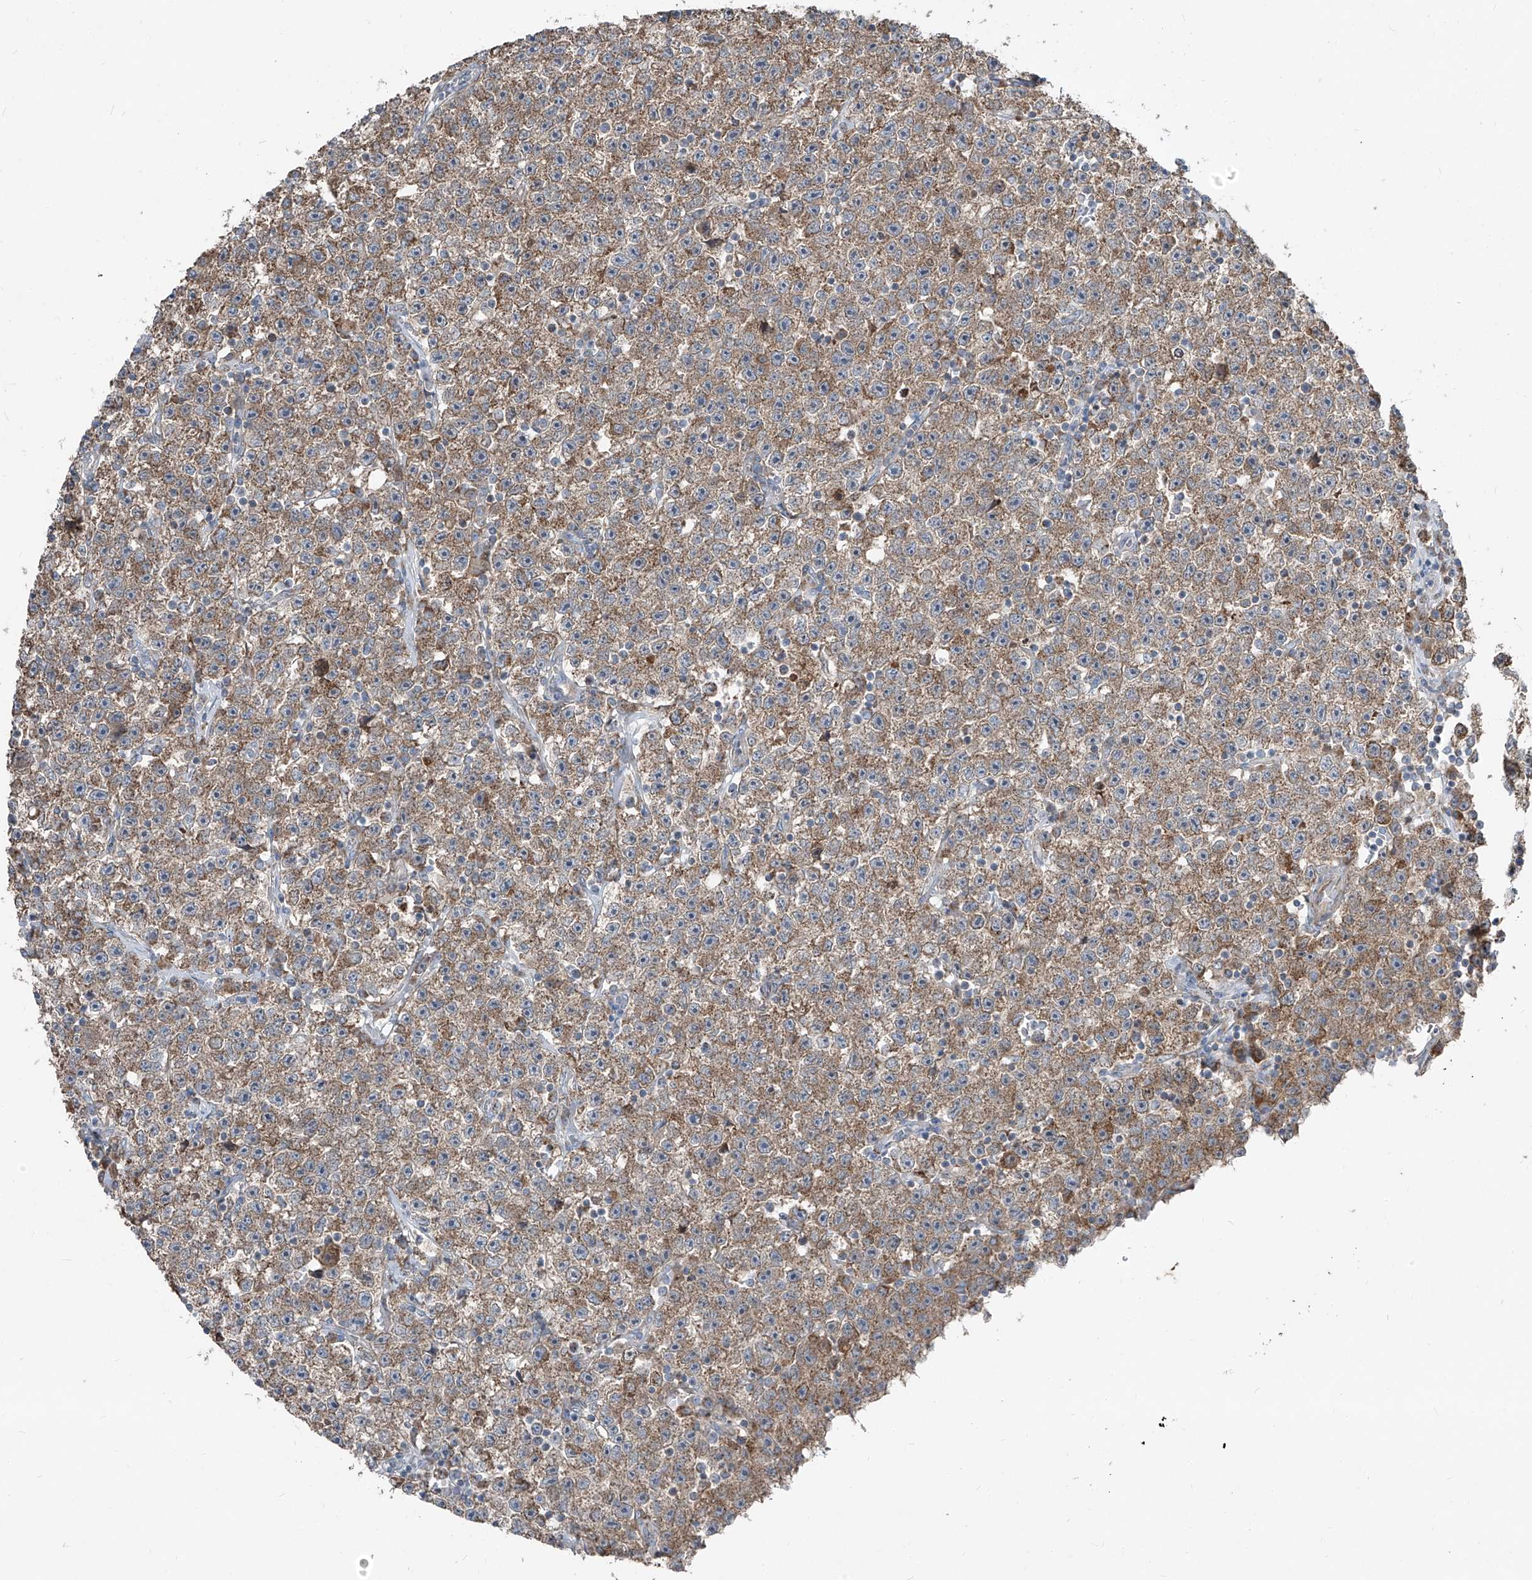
{"staining": {"intensity": "moderate", "quantity": ">75%", "location": "cytoplasmic/membranous"}, "tissue": "testis cancer", "cell_type": "Tumor cells", "image_type": "cancer", "snomed": [{"axis": "morphology", "description": "Seminoma, NOS"}, {"axis": "topography", "description": "Testis"}], "caption": "This is a histology image of IHC staining of seminoma (testis), which shows moderate positivity in the cytoplasmic/membranous of tumor cells.", "gene": "ABCD3", "patient": {"sex": "male", "age": 22}}